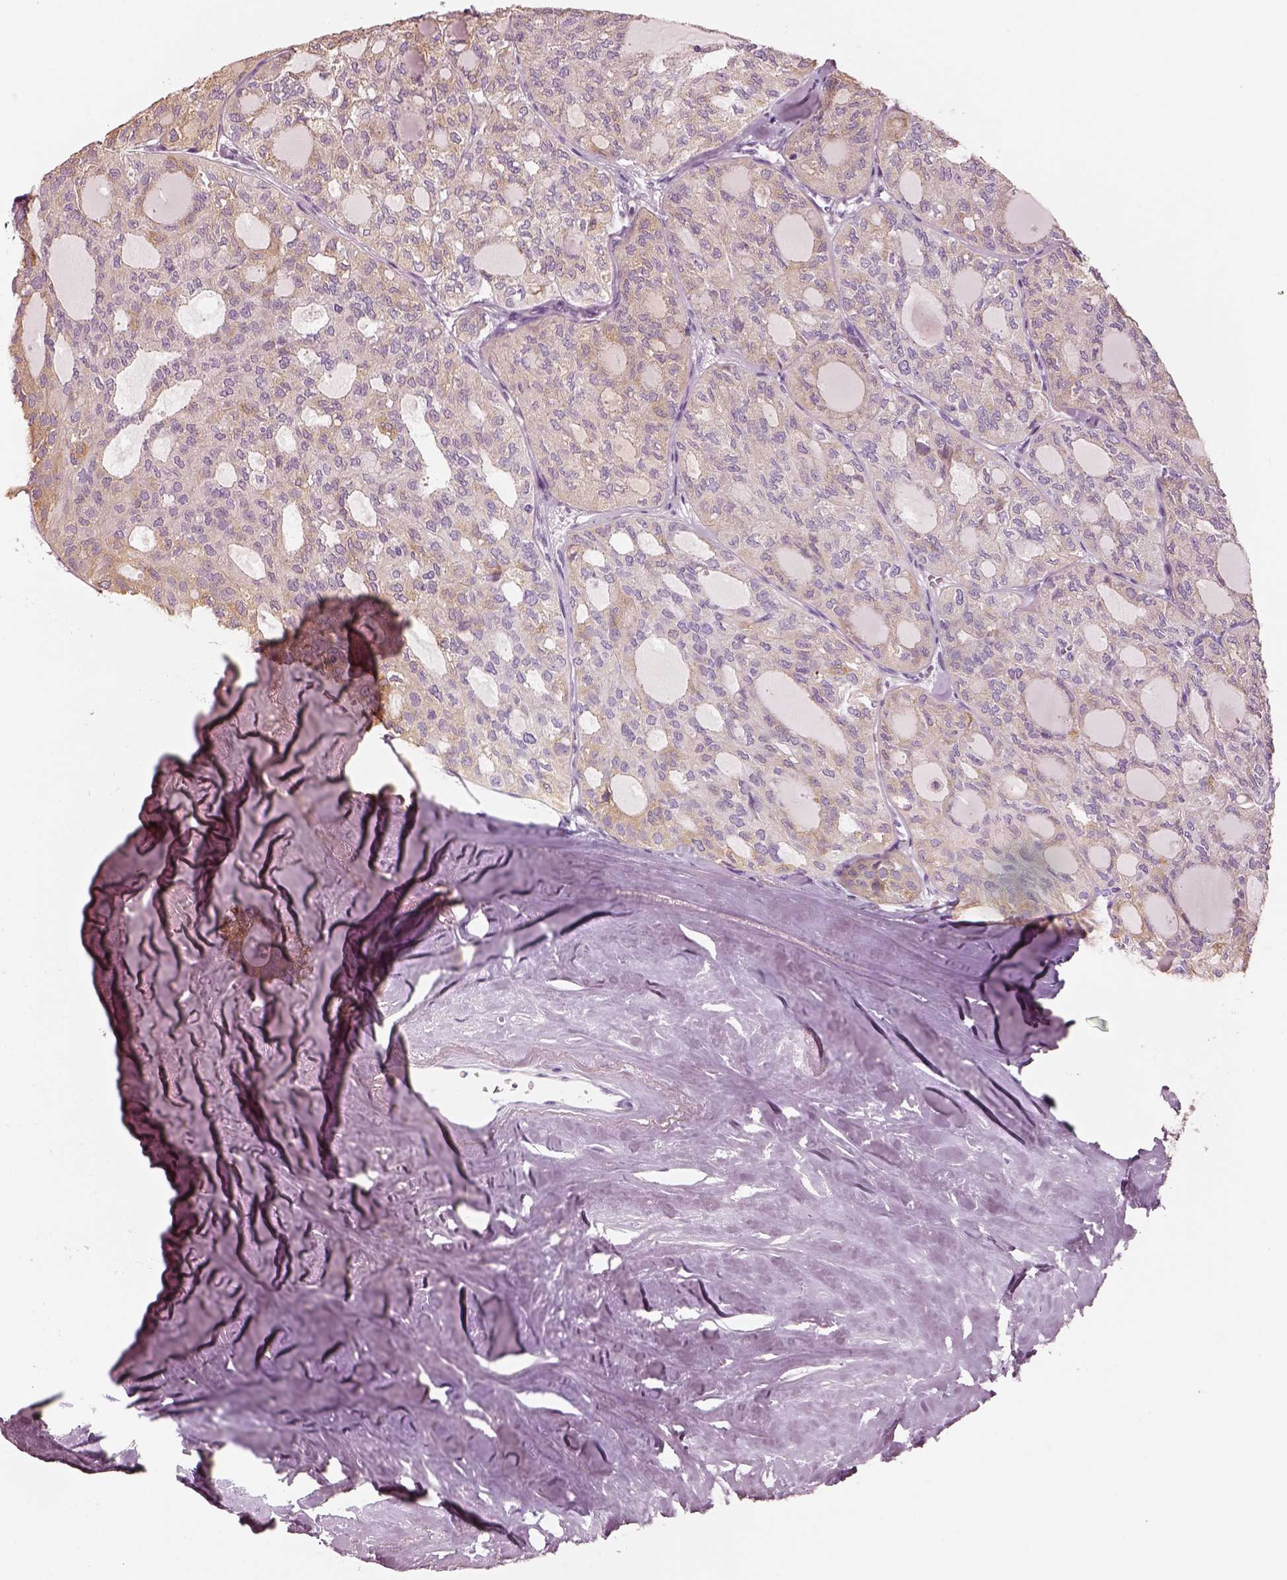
{"staining": {"intensity": "negative", "quantity": "none", "location": "none"}, "tissue": "thyroid cancer", "cell_type": "Tumor cells", "image_type": "cancer", "snomed": [{"axis": "morphology", "description": "Follicular adenoma carcinoma, NOS"}, {"axis": "topography", "description": "Thyroid gland"}], "caption": "Tumor cells are negative for protein expression in human thyroid cancer.", "gene": "PNOC", "patient": {"sex": "male", "age": 75}}